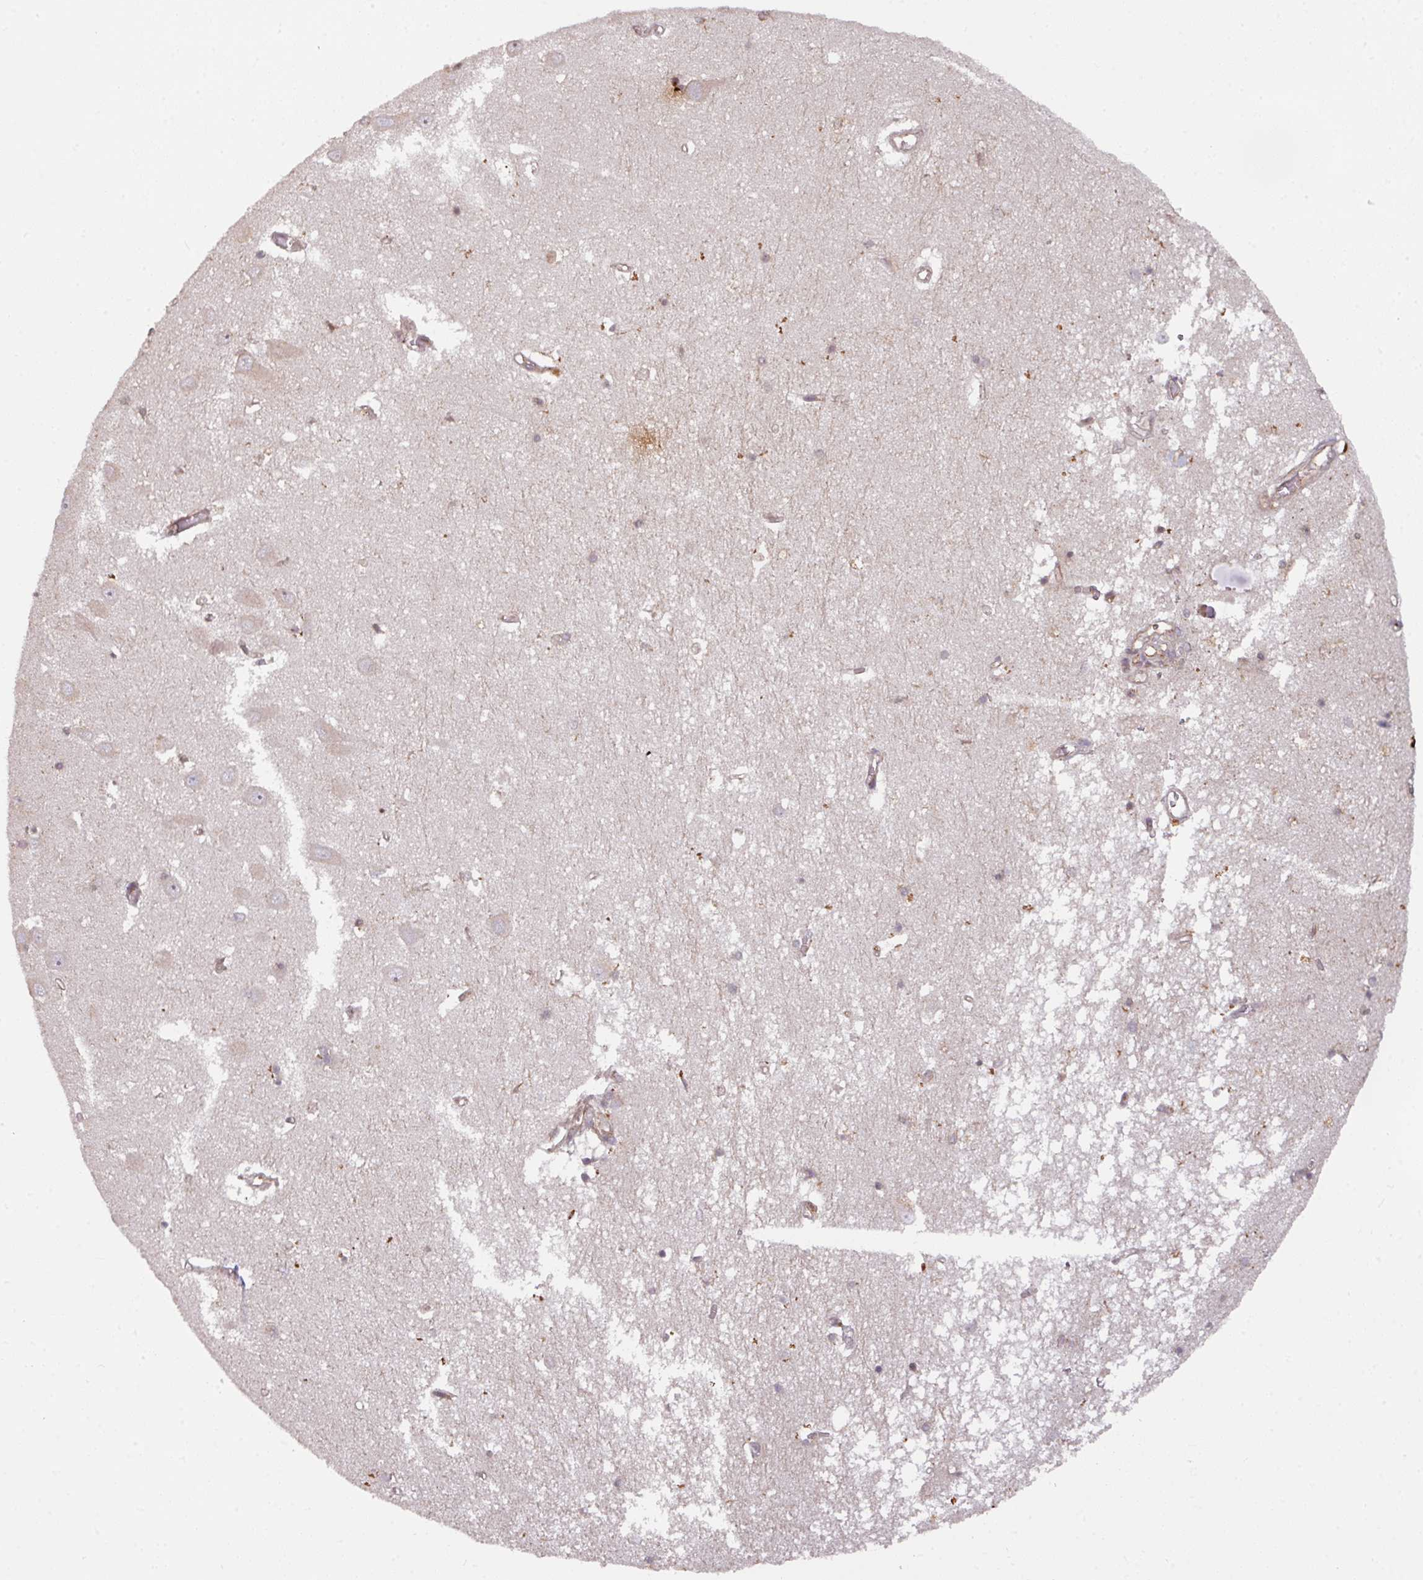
{"staining": {"intensity": "moderate", "quantity": "<25%", "location": "cytoplasmic/membranous"}, "tissue": "hippocampus", "cell_type": "Glial cells", "image_type": "normal", "snomed": [{"axis": "morphology", "description": "Normal tissue, NOS"}, {"axis": "topography", "description": "Hippocampus"}], "caption": "Normal hippocampus exhibits moderate cytoplasmic/membranous staining in about <25% of glial cells, visualized by immunohistochemistry.", "gene": "CYFIP2", "patient": {"sex": "male", "age": 70}}